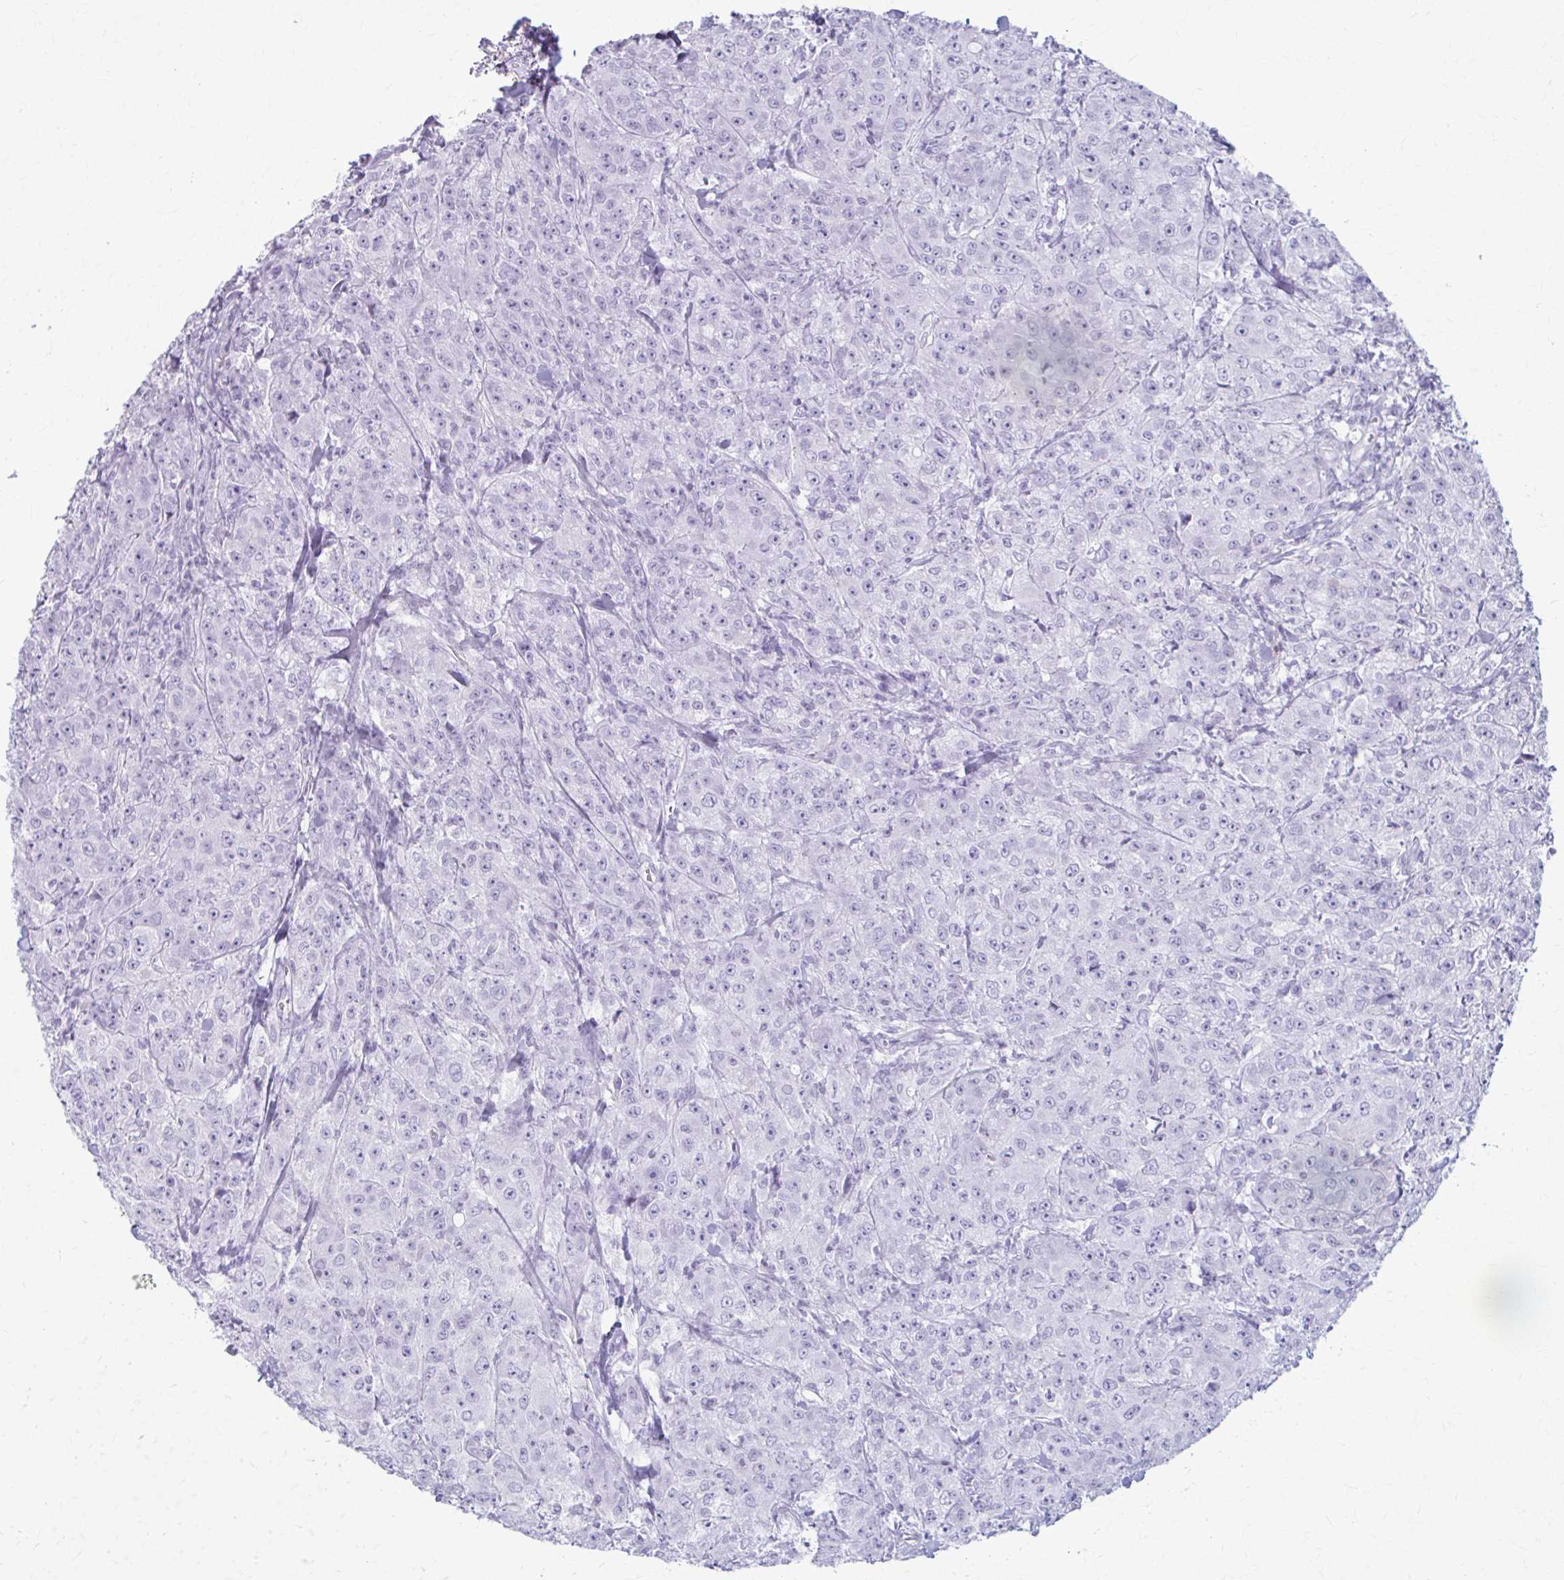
{"staining": {"intensity": "negative", "quantity": "none", "location": "none"}, "tissue": "breast cancer", "cell_type": "Tumor cells", "image_type": "cancer", "snomed": [{"axis": "morphology", "description": "Normal tissue, NOS"}, {"axis": "morphology", "description": "Duct carcinoma"}, {"axis": "topography", "description": "Breast"}], "caption": "IHC image of human invasive ductal carcinoma (breast) stained for a protein (brown), which exhibits no positivity in tumor cells. (Brightfield microscopy of DAB immunohistochemistry at high magnification).", "gene": "LDLRAP1", "patient": {"sex": "female", "age": 43}}